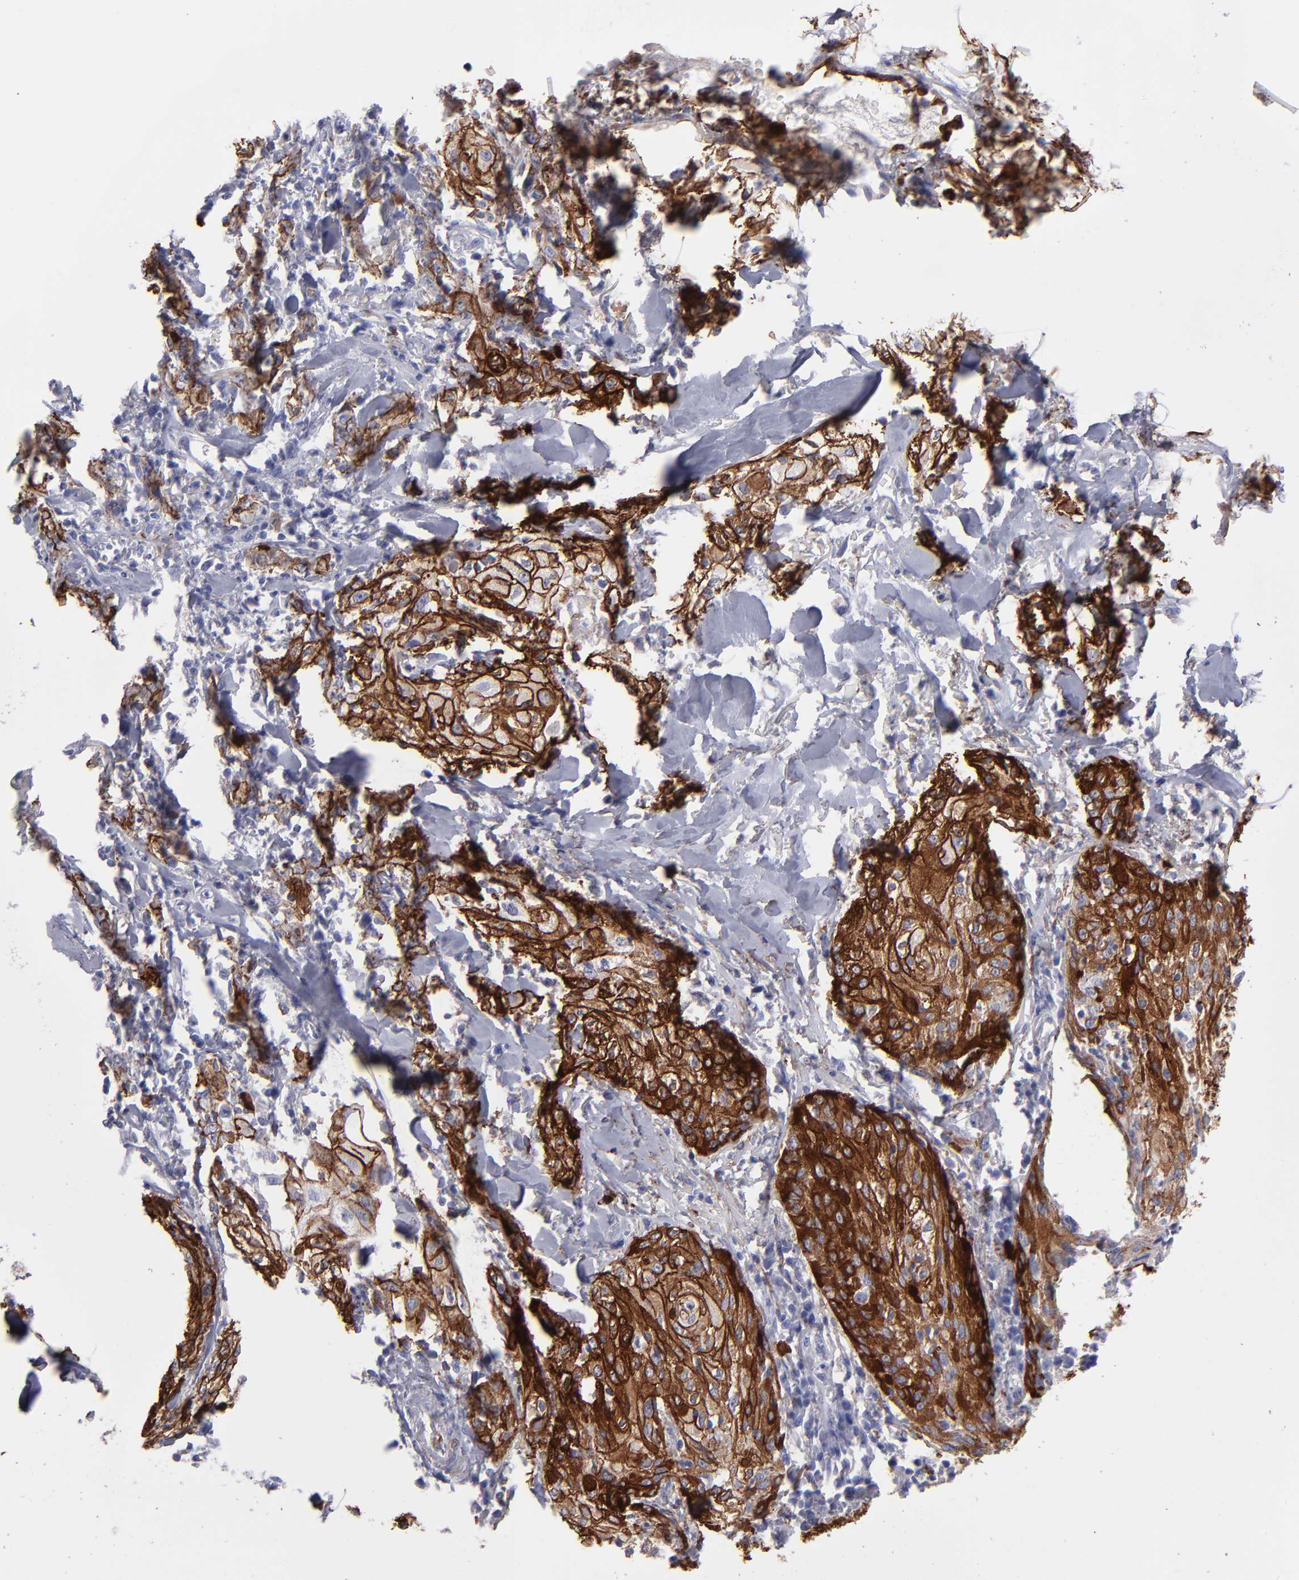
{"staining": {"intensity": "strong", "quantity": ">75%", "location": "cytoplasmic/membranous"}, "tissue": "skin cancer", "cell_type": "Tumor cells", "image_type": "cancer", "snomed": [{"axis": "morphology", "description": "Squamous cell carcinoma, NOS"}, {"axis": "topography", "description": "Skin"}], "caption": "A photomicrograph of squamous cell carcinoma (skin) stained for a protein demonstrates strong cytoplasmic/membranous brown staining in tumor cells. The protein is stained brown, and the nuclei are stained in blue (DAB IHC with brightfield microscopy, high magnification).", "gene": "AHNAK2", "patient": {"sex": "male", "age": 65}}